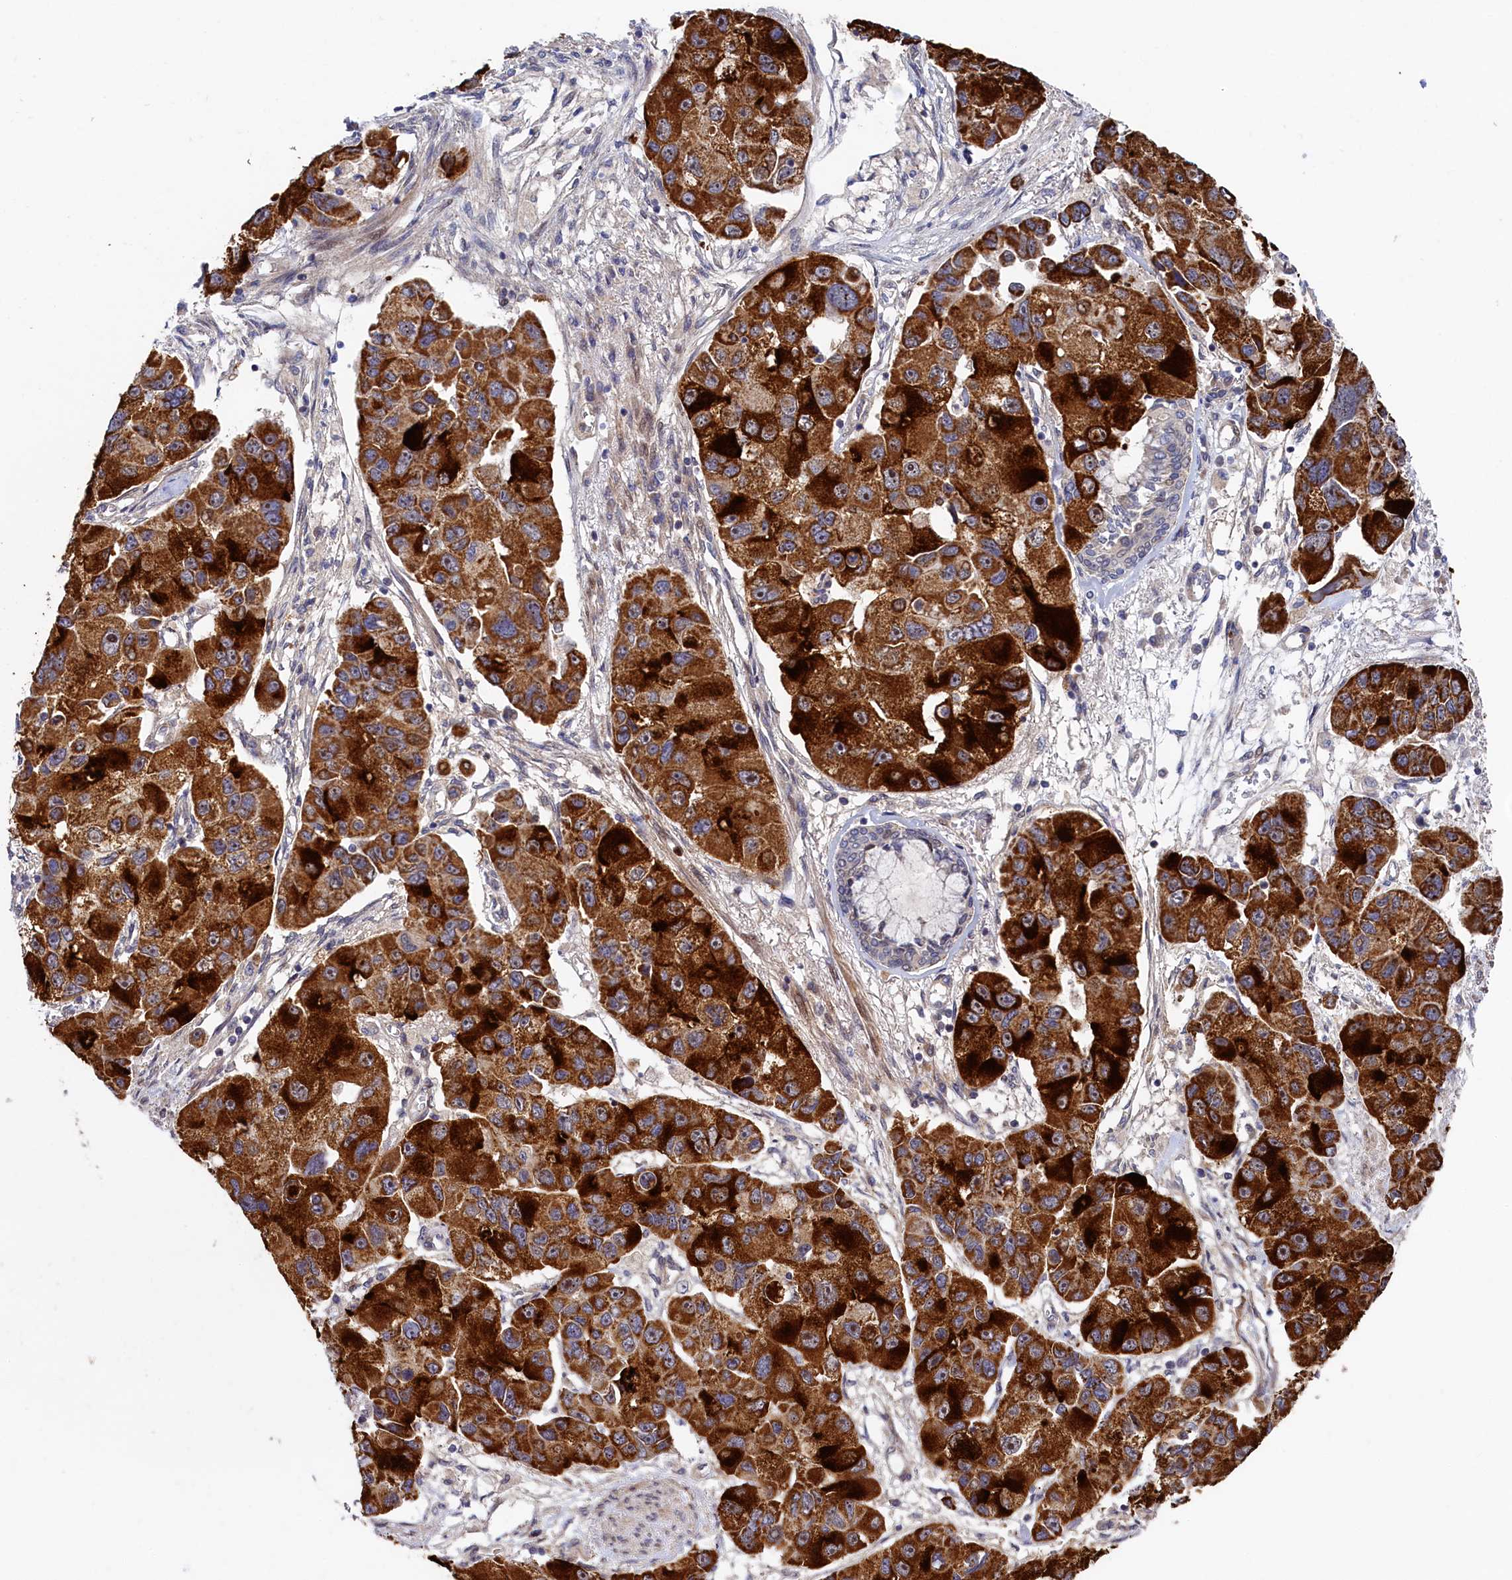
{"staining": {"intensity": "strong", "quantity": ">75%", "location": "cytoplasmic/membranous"}, "tissue": "lung cancer", "cell_type": "Tumor cells", "image_type": "cancer", "snomed": [{"axis": "morphology", "description": "Adenocarcinoma, NOS"}, {"axis": "topography", "description": "Lung"}], "caption": "A high-resolution photomicrograph shows IHC staining of adenocarcinoma (lung), which demonstrates strong cytoplasmic/membranous positivity in about >75% of tumor cells.", "gene": "PIK3C3", "patient": {"sex": "female", "age": 54}}